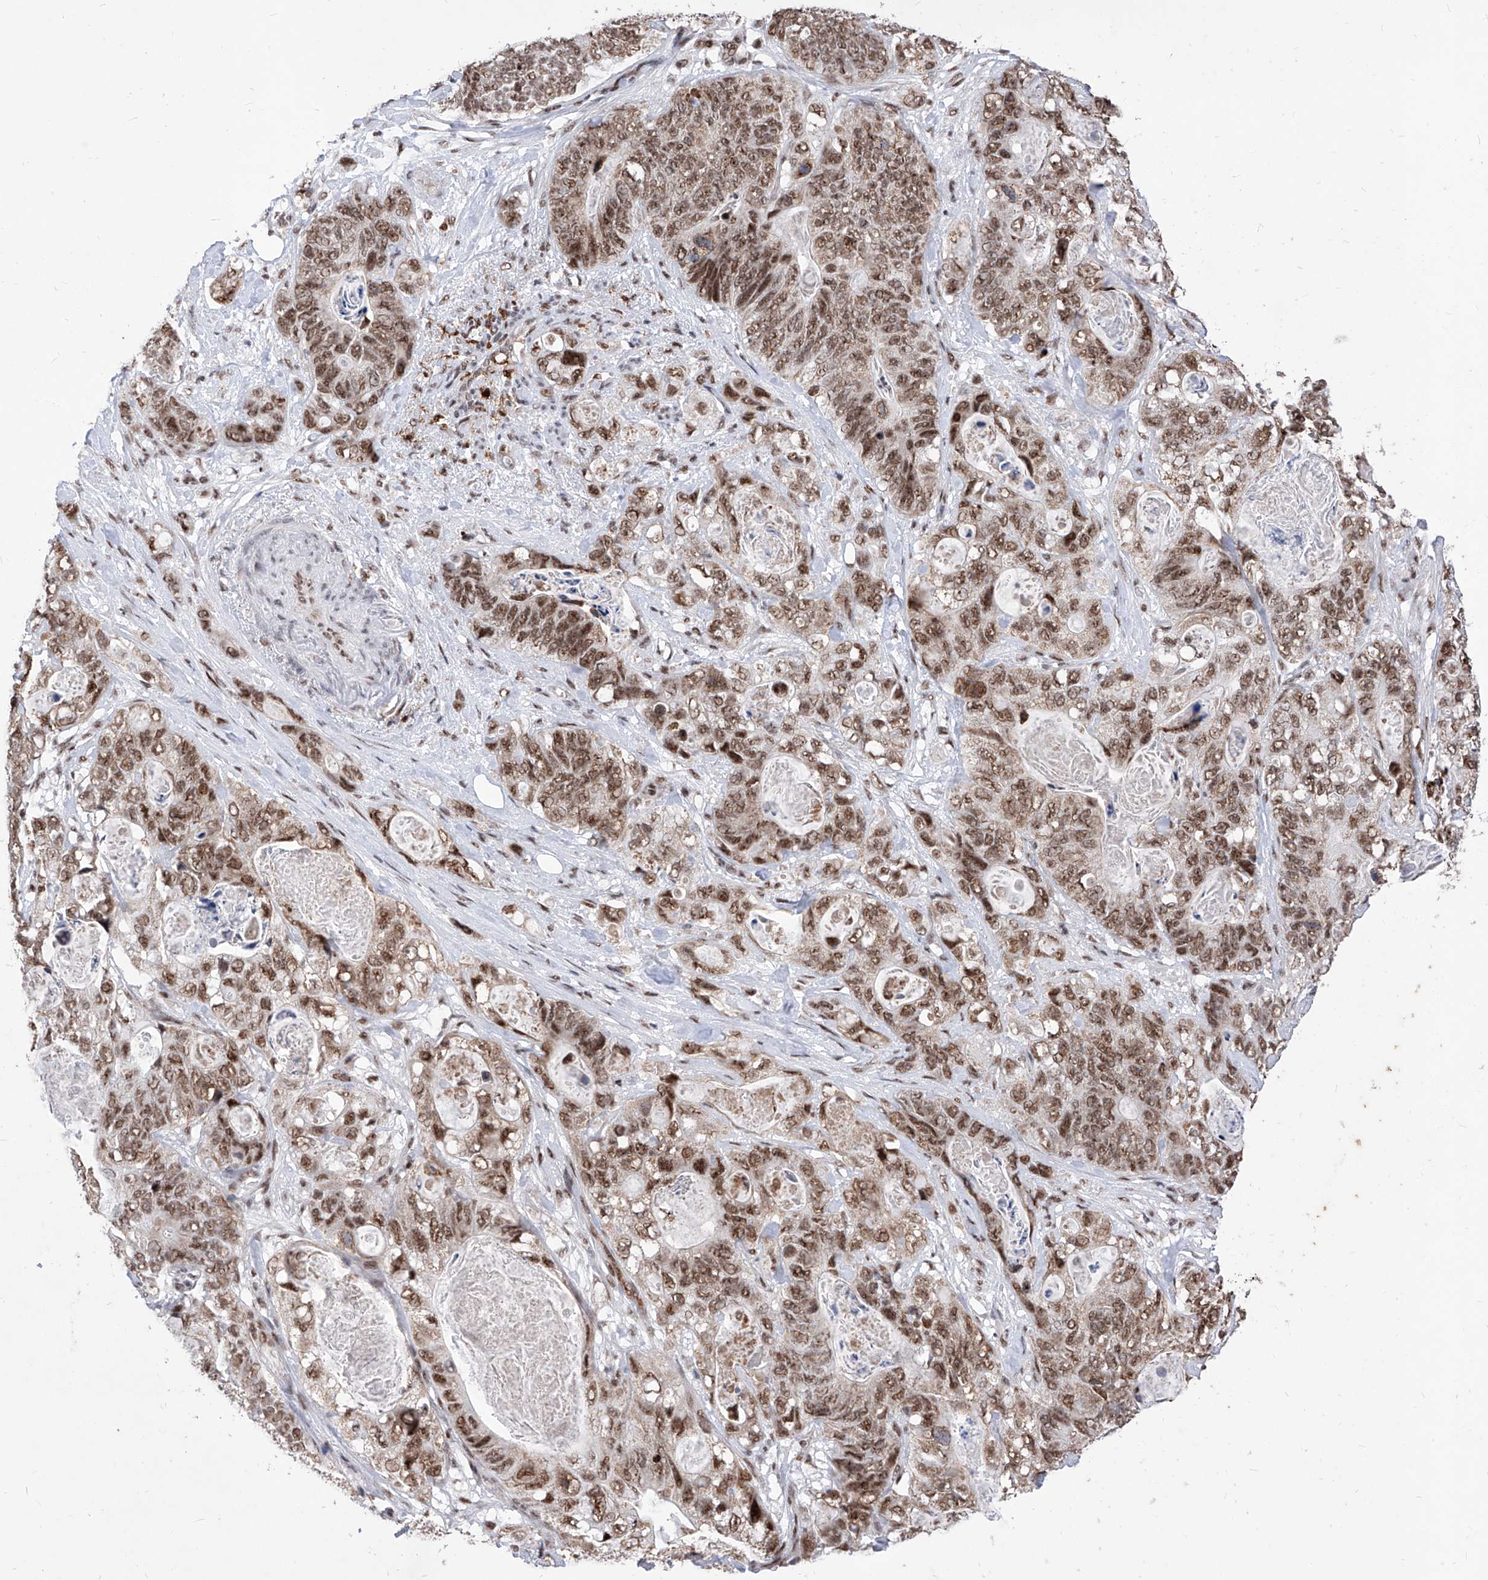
{"staining": {"intensity": "moderate", "quantity": ">75%", "location": "nuclear"}, "tissue": "stomach cancer", "cell_type": "Tumor cells", "image_type": "cancer", "snomed": [{"axis": "morphology", "description": "Normal tissue, NOS"}, {"axis": "morphology", "description": "Adenocarcinoma, NOS"}, {"axis": "topography", "description": "Stomach"}], "caption": "Approximately >75% of tumor cells in stomach adenocarcinoma show moderate nuclear protein expression as visualized by brown immunohistochemical staining.", "gene": "PHF5A", "patient": {"sex": "female", "age": 89}}